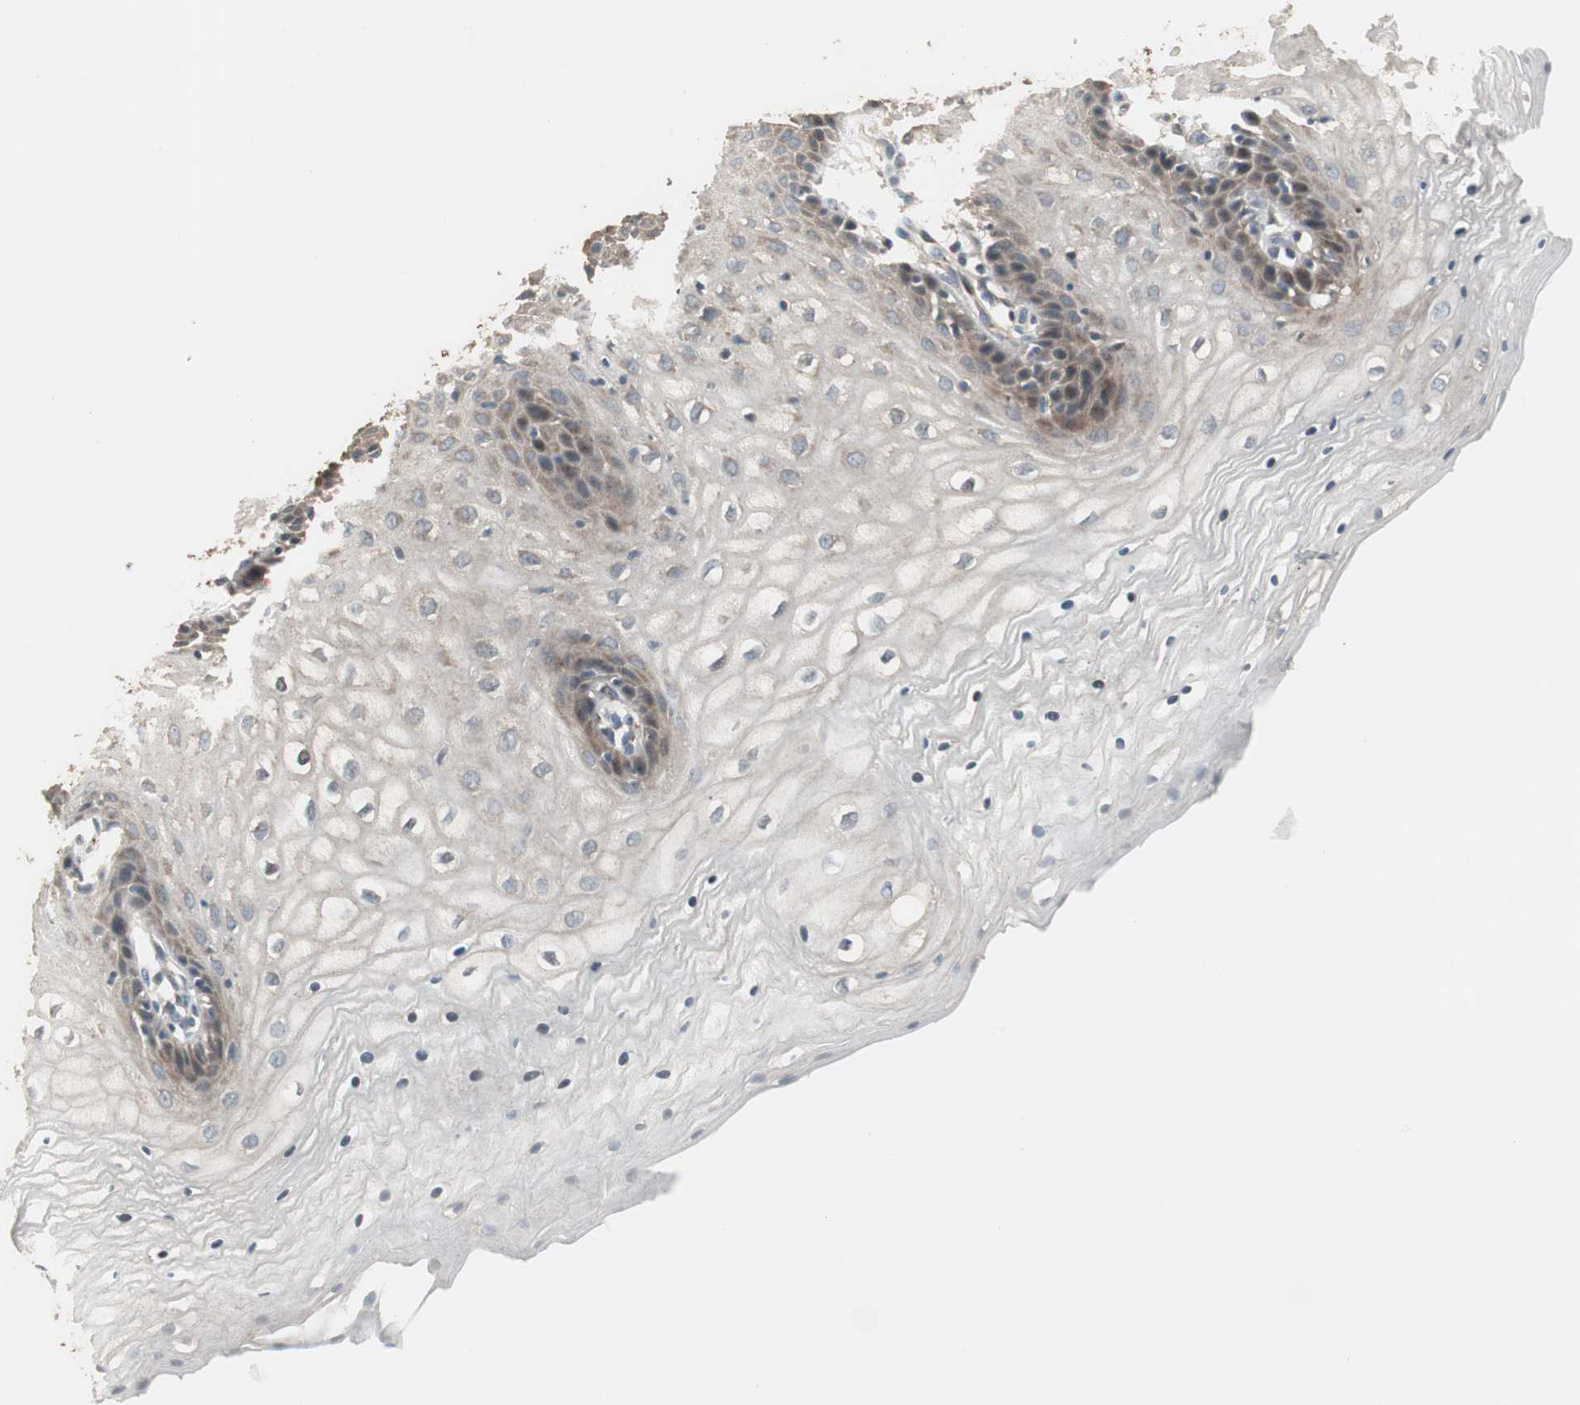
{"staining": {"intensity": "moderate", "quantity": "25%-75%", "location": "cytoplasmic/membranous"}, "tissue": "vagina", "cell_type": "Squamous epithelial cells", "image_type": "normal", "snomed": [{"axis": "morphology", "description": "Normal tissue, NOS"}, {"axis": "topography", "description": "Vagina"}], "caption": "An immunohistochemistry (IHC) photomicrograph of normal tissue is shown. Protein staining in brown labels moderate cytoplasmic/membranous positivity in vagina within squamous epithelial cells.", "gene": "RARRES1", "patient": {"sex": "female", "age": 34}}